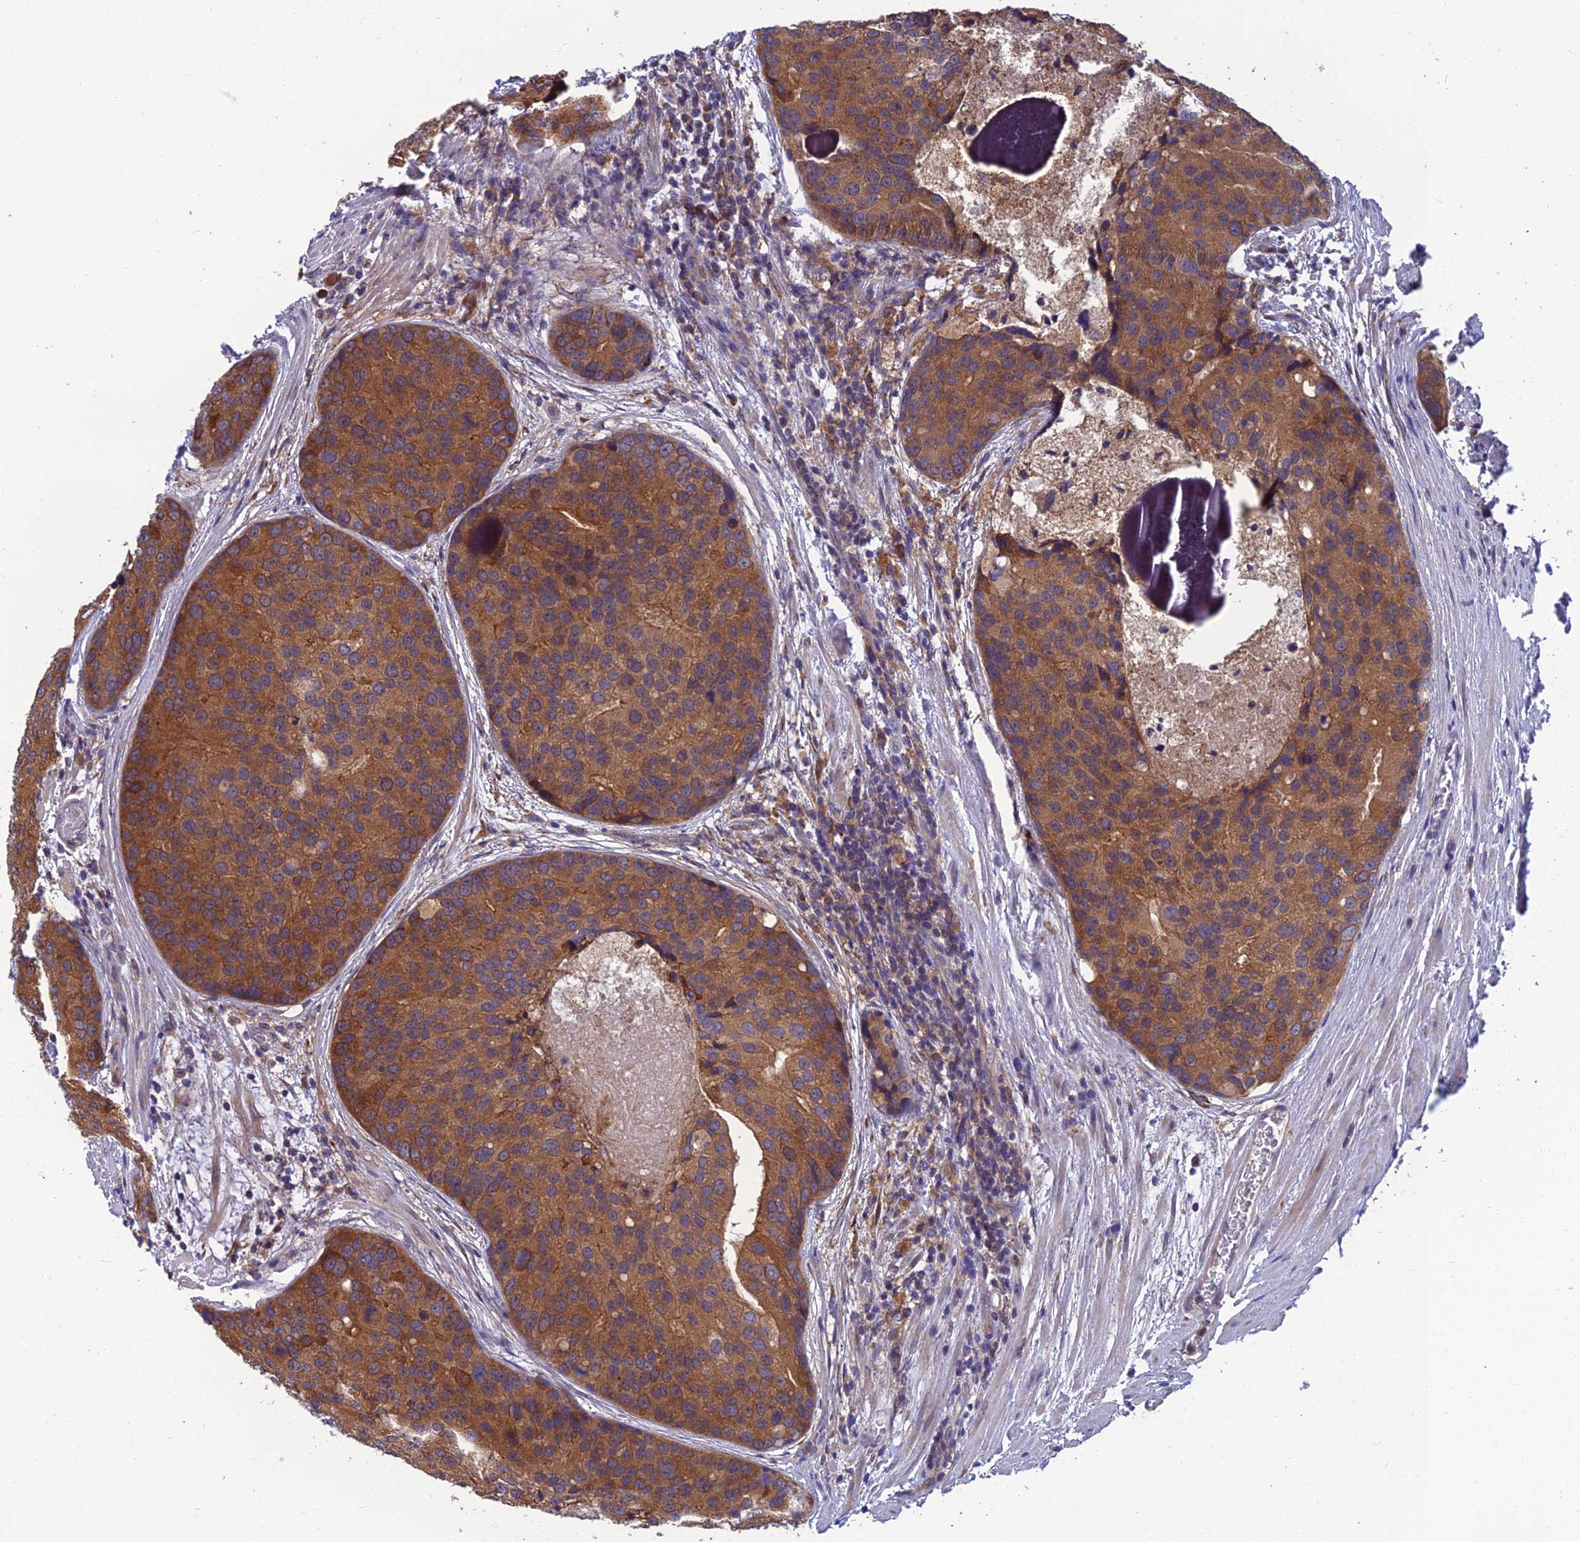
{"staining": {"intensity": "moderate", "quantity": ">75%", "location": "cytoplasmic/membranous"}, "tissue": "prostate cancer", "cell_type": "Tumor cells", "image_type": "cancer", "snomed": [{"axis": "morphology", "description": "Adenocarcinoma, High grade"}, {"axis": "topography", "description": "Prostate"}], "caption": "Brown immunohistochemical staining in human prostate cancer (high-grade adenocarcinoma) exhibits moderate cytoplasmic/membranous positivity in approximately >75% of tumor cells. (DAB (3,3'-diaminobenzidine) IHC, brown staining for protein, blue staining for nuclei).", "gene": "UMAD1", "patient": {"sex": "male", "age": 62}}